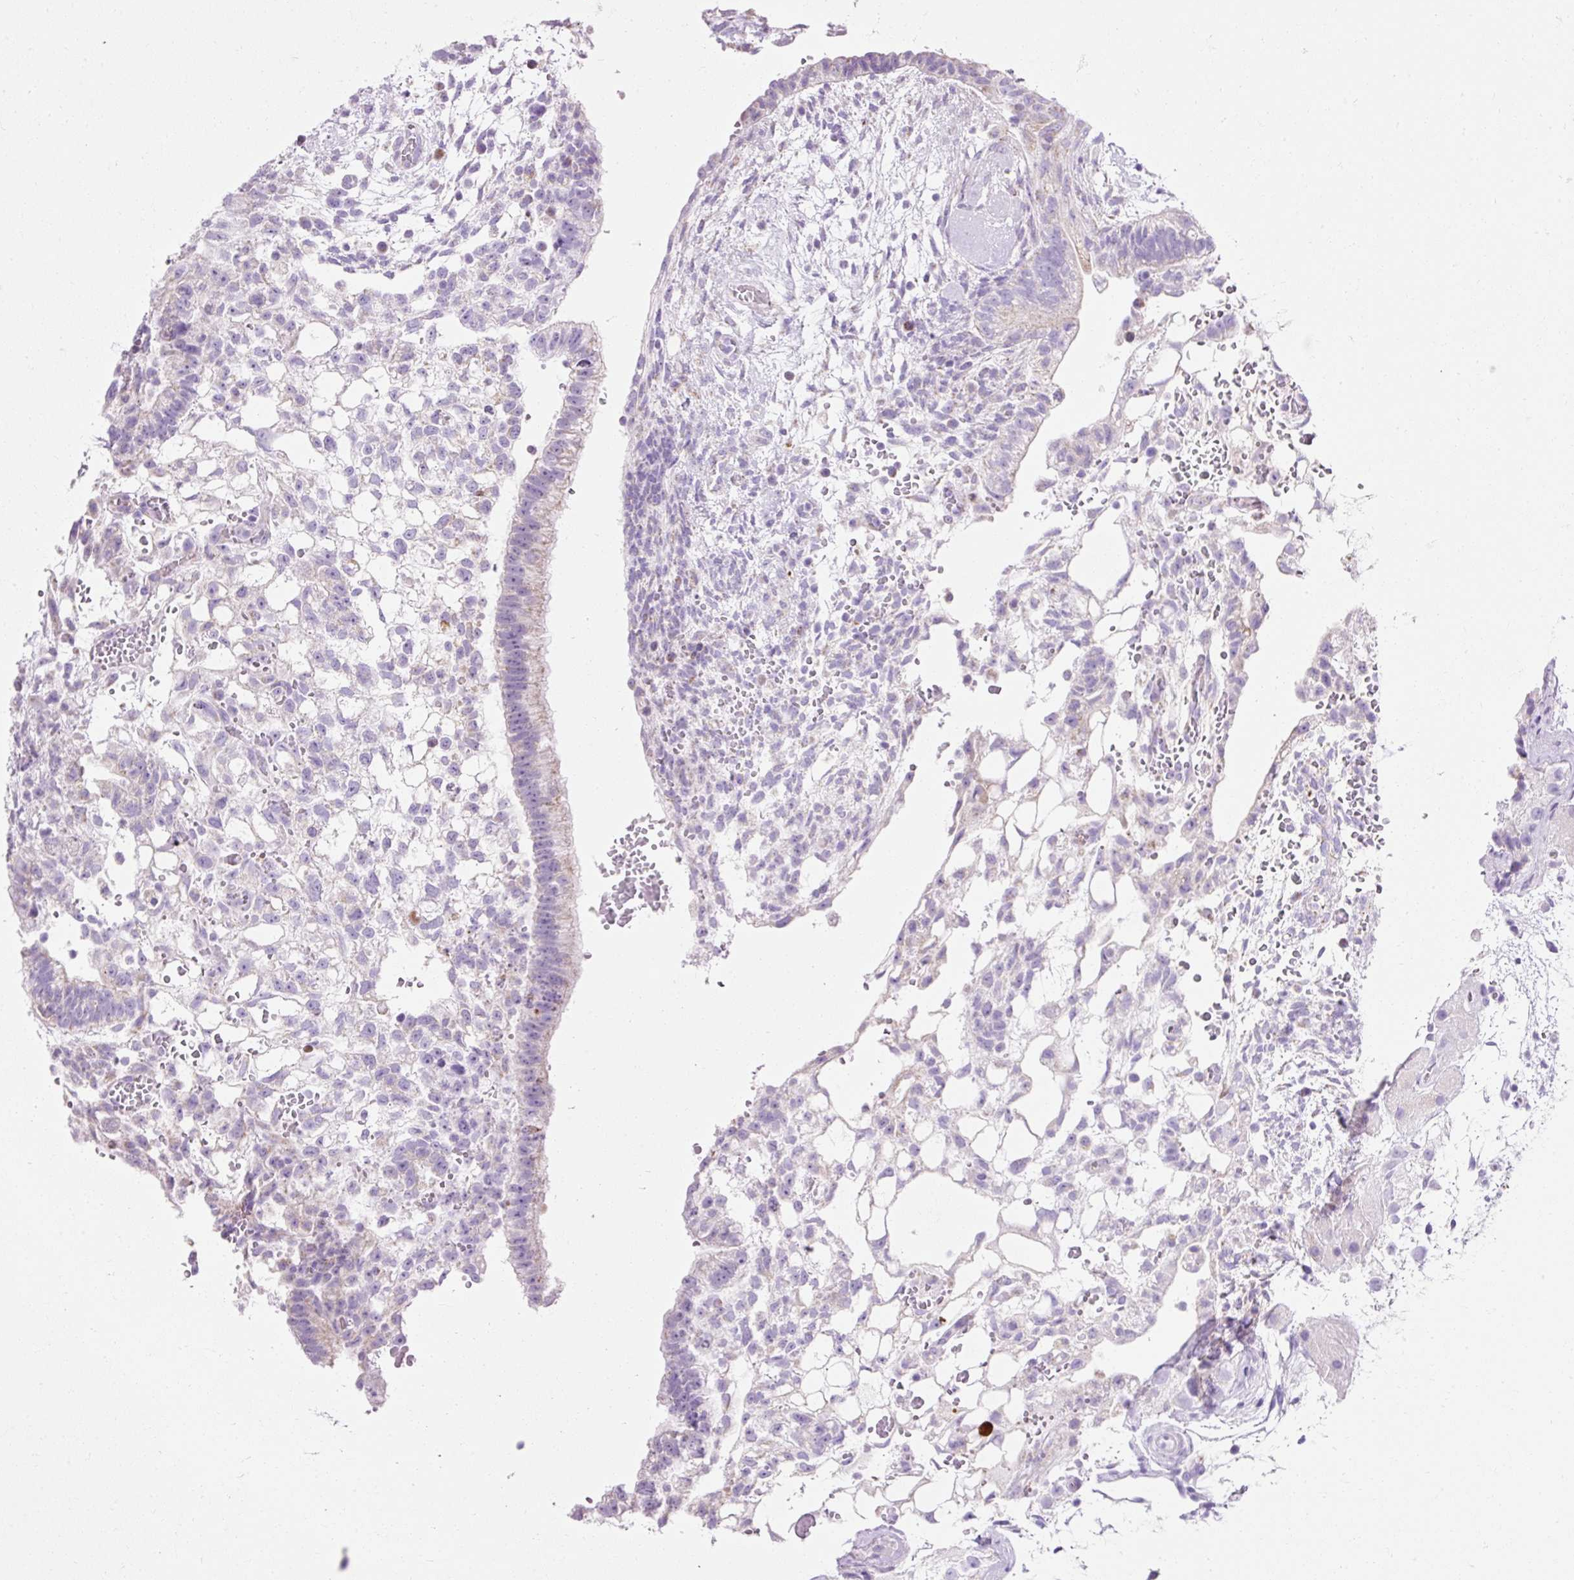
{"staining": {"intensity": "negative", "quantity": "none", "location": "none"}, "tissue": "testis cancer", "cell_type": "Tumor cells", "image_type": "cancer", "snomed": [{"axis": "morphology", "description": "Normal tissue, NOS"}, {"axis": "morphology", "description": "Carcinoma, Embryonal, NOS"}, {"axis": "topography", "description": "Testis"}], "caption": "Immunohistochemistry histopathology image of human testis cancer stained for a protein (brown), which exhibits no positivity in tumor cells. (DAB (3,3'-diaminobenzidine) immunohistochemistry visualized using brightfield microscopy, high magnification).", "gene": "PLPP2", "patient": {"sex": "male", "age": 32}}